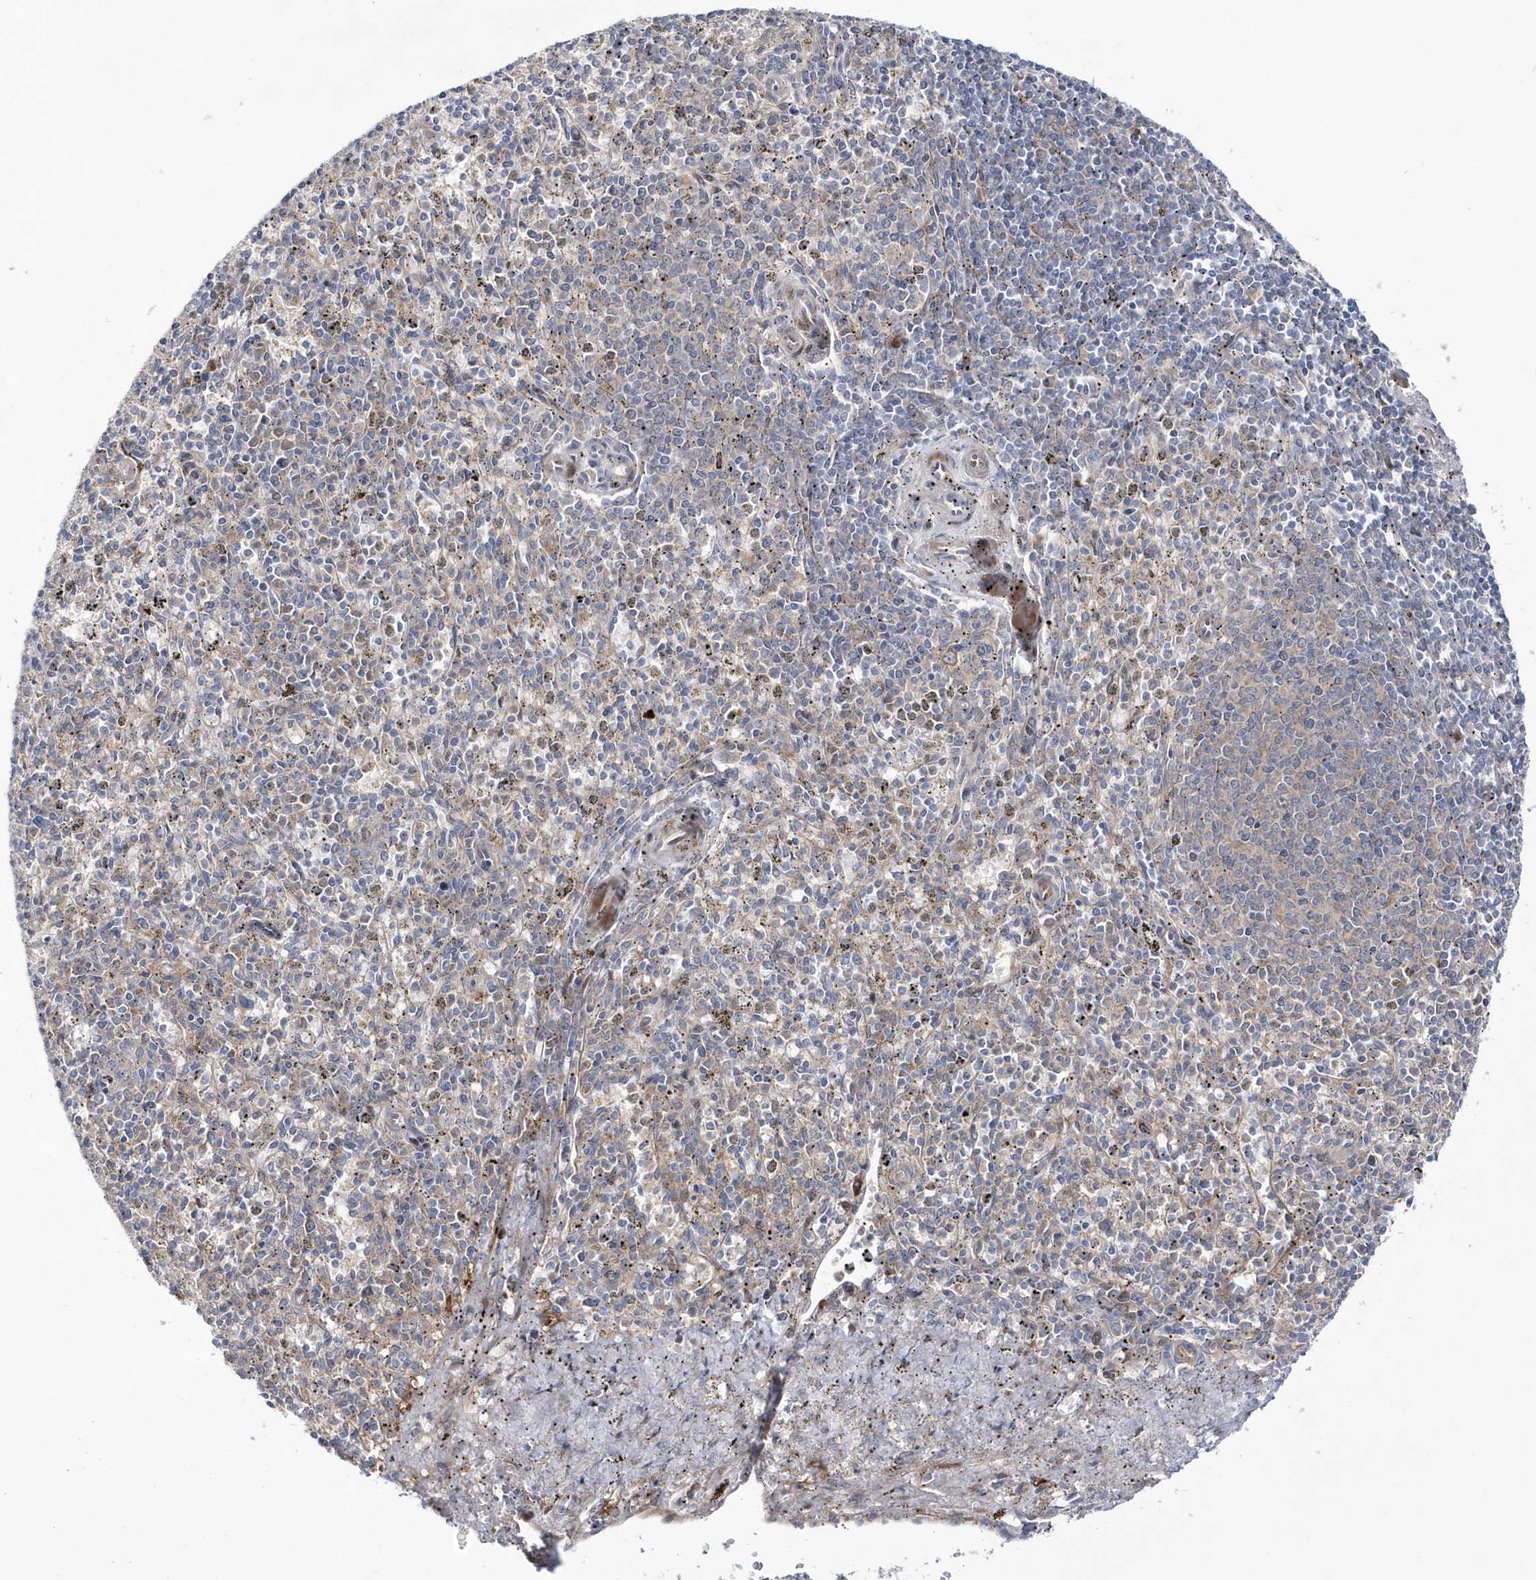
{"staining": {"intensity": "negative", "quantity": "none", "location": "none"}, "tissue": "spleen", "cell_type": "Cells in red pulp", "image_type": "normal", "snomed": [{"axis": "morphology", "description": "Normal tissue, NOS"}, {"axis": "topography", "description": "Spleen"}], "caption": "Histopathology image shows no significant protein staining in cells in red pulp of benign spleen.", "gene": "DSPP", "patient": {"sex": "male", "age": 72}}